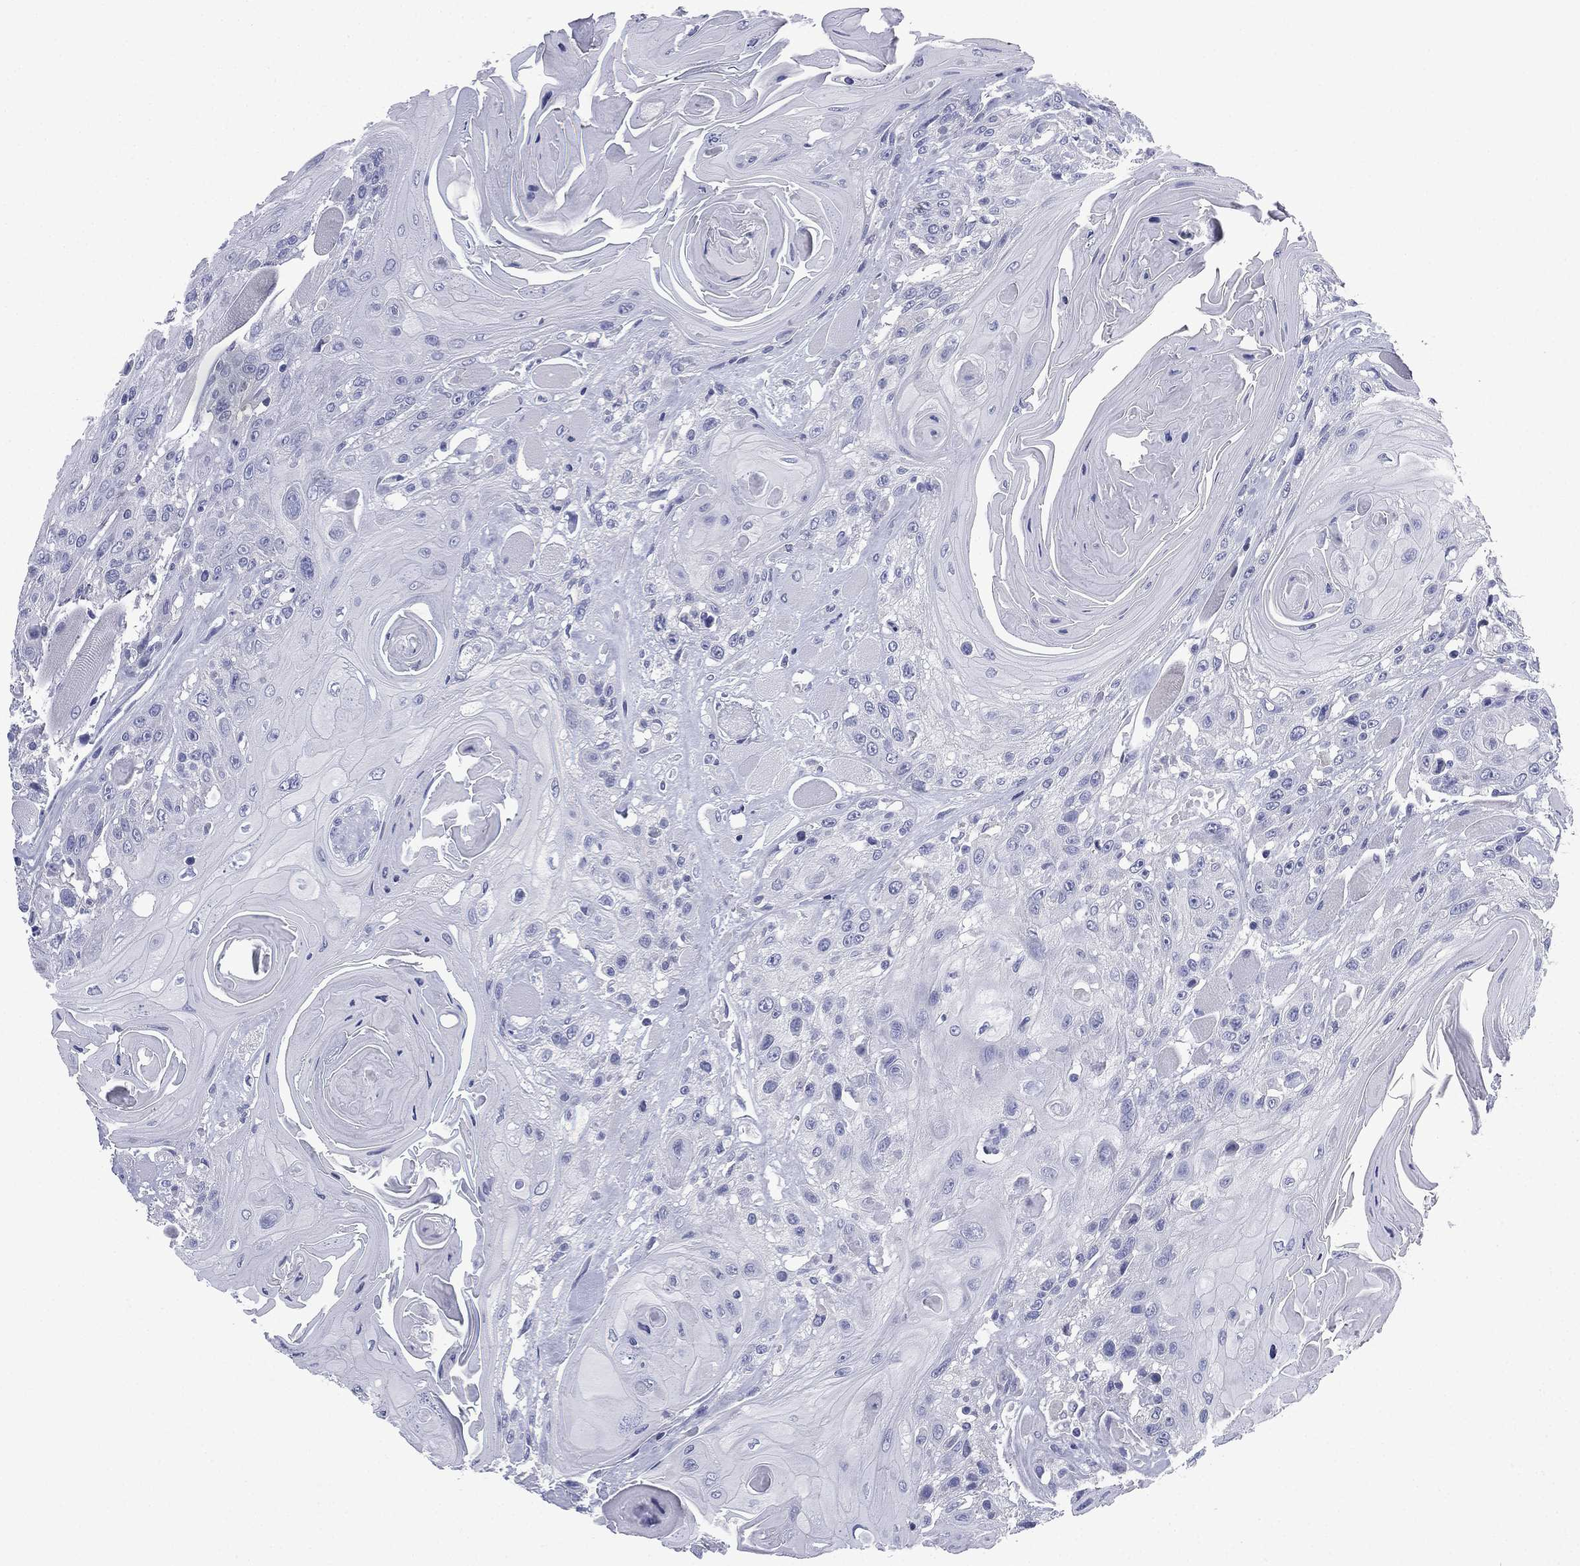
{"staining": {"intensity": "negative", "quantity": "none", "location": "none"}, "tissue": "head and neck cancer", "cell_type": "Tumor cells", "image_type": "cancer", "snomed": [{"axis": "morphology", "description": "Squamous cell carcinoma, NOS"}, {"axis": "topography", "description": "Head-Neck"}], "caption": "A micrograph of human head and neck squamous cell carcinoma is negative for staining in tumor cells. (DAB IHC, high magnification).", "gene": "FCER2", "patient": {"sex": "female", "age": 59}}